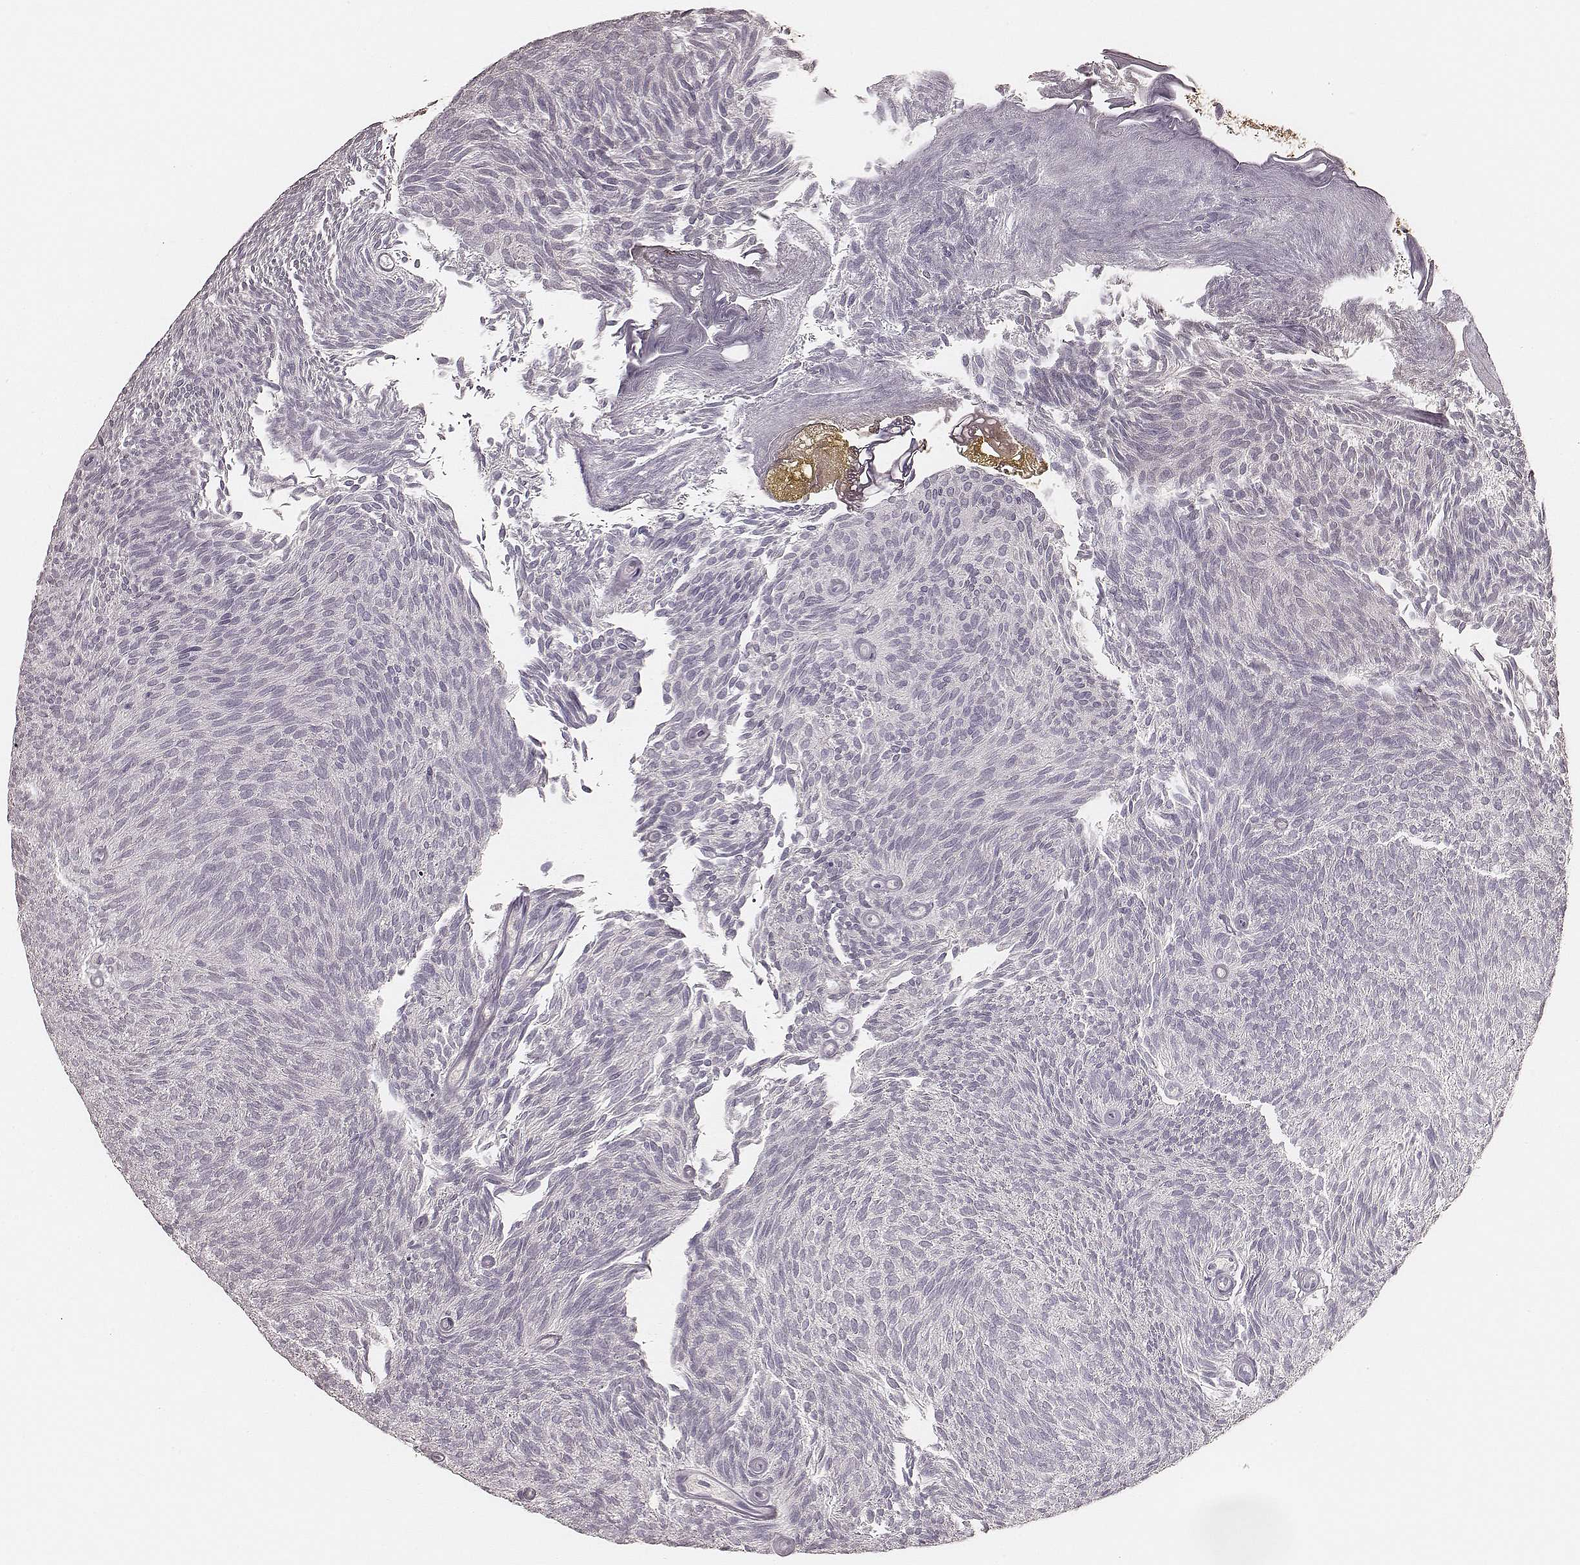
{"staining": {"intensity": "negative", "quantity": "none", "location": "none"}, "tissue": "urothelial cancer", "cell_type": "Tumor cells", "image_type": "cancer", "snomed": [{"axis": "morphology", "description": "Urothelial carcinoma, Low grade"}, {"axis": "topography", "description": "Urinary bladder"}], "caption": "Tumor cells are negative for protein expression in human urothelial cancer.", "gene": "CARS1", "patient": {"sex": "male", "age": 77}}